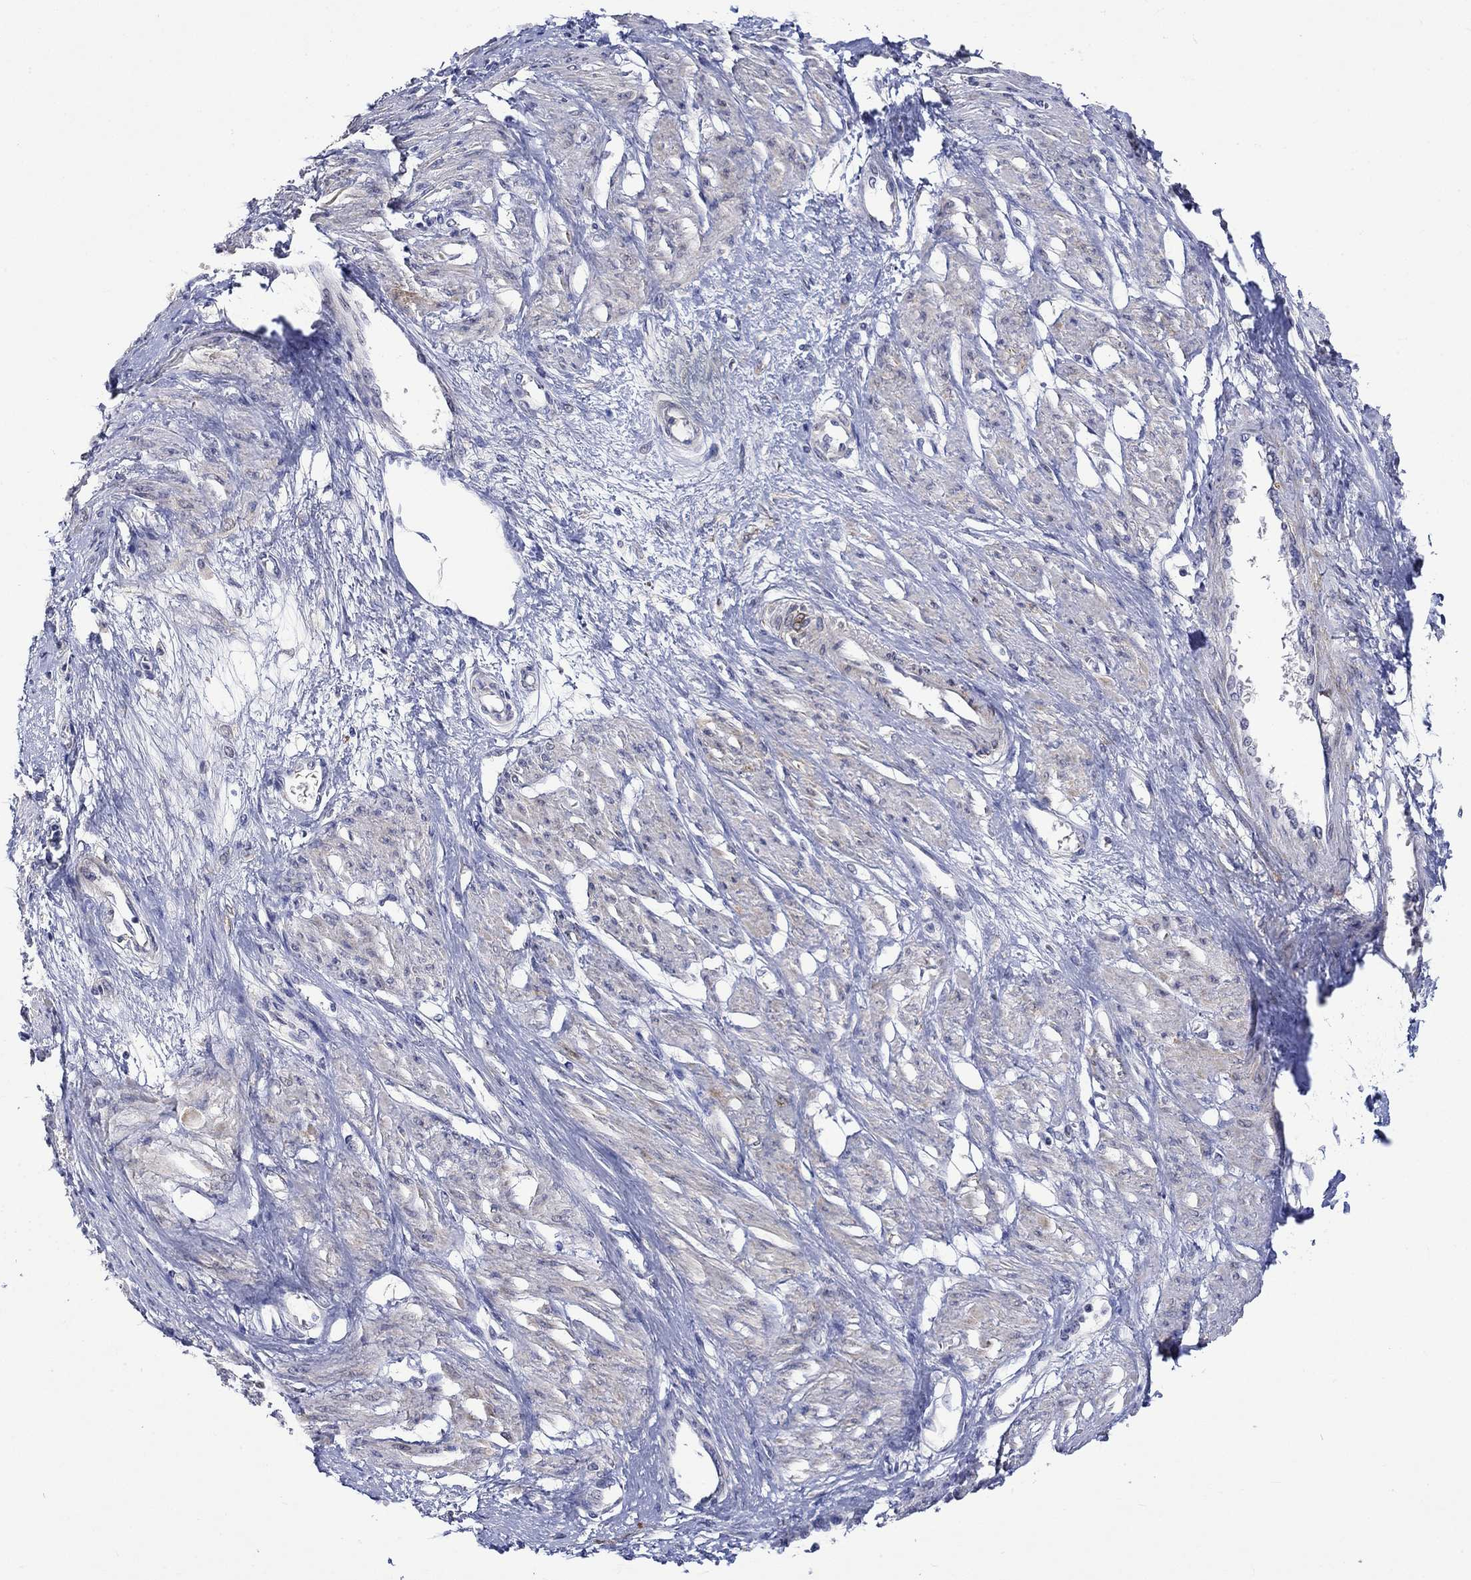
{"staining": {"intensity": "weak", "quantity": "25%-75%", "location": "cytoplasmic/membranous"}, "tissue": "smooth muscle", "cell_type": "Smooth muscle cells", "image_type": "normal", "snomed": [{"axis": "morphology", "description": "Normal tissue, NOS"}, {"axis": "topography", "description": "Smooth muscle"}, {"axis": "topography", "description": "Uterus"}], "caption": "Smooth muscle cells exhibit low levels of weak cytoplasmic/membranous staining in approximately 25%-75% of cells in unremarkable human smooth muscle.", "gene": "CRYAB", "patient": {"sex": "female", "age": 39}}